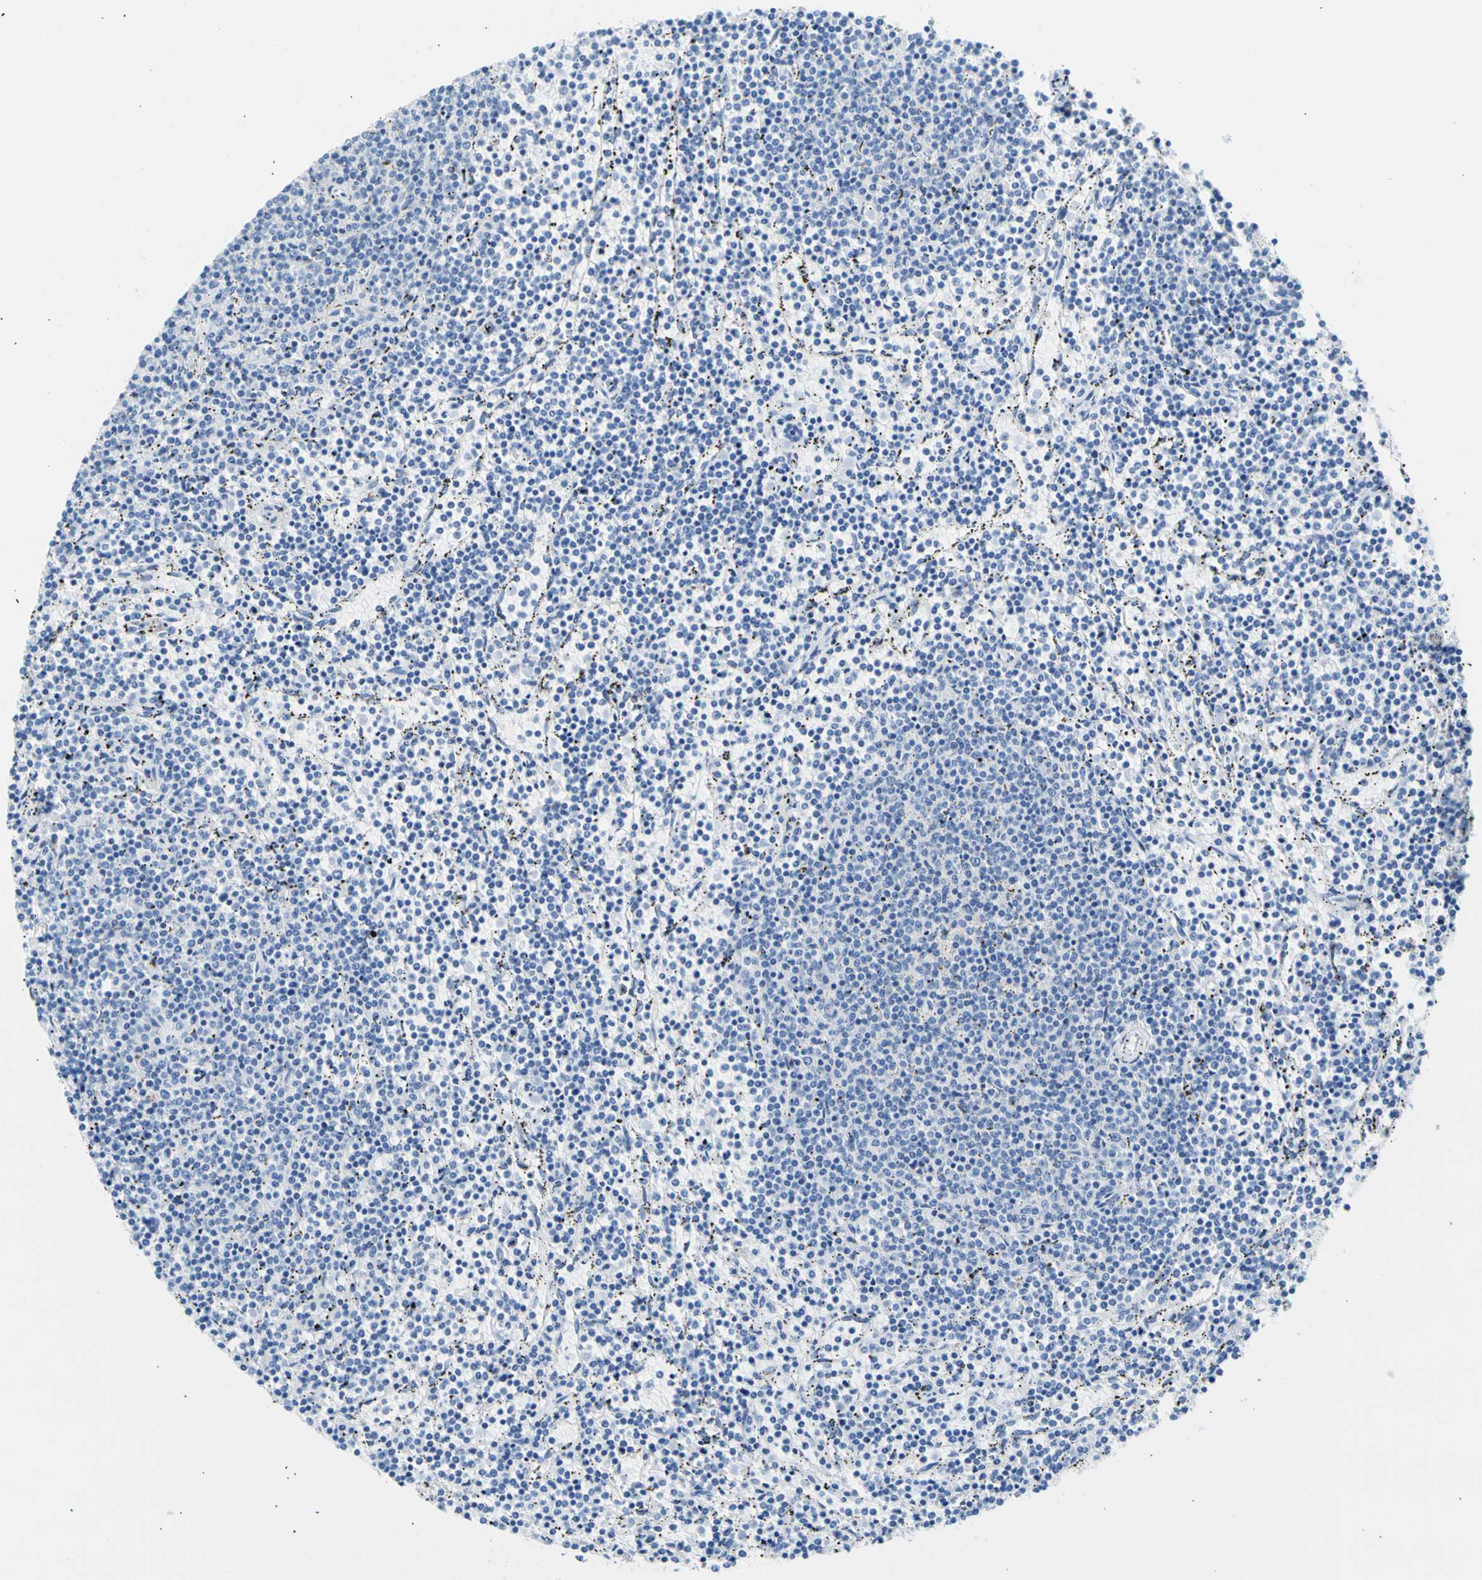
{"staining": {"intensity": "negative", "quantity": "none", "location": "none"}, "tissue": "lymphoma", "cell_type": "Tumor cells", "image_type": "cancer", "snomed": [{"axis": "morphology", "description": "Malignant lymphoma, non-Hodgkin's type, Low grade"}, {"axis": "topography", "description": "Spleen"}], "caption": "The image exhibits no staining of tumor cells in lymphoma.", "gene": "CEL", "patient": {"sex": "female", "age": 50}}